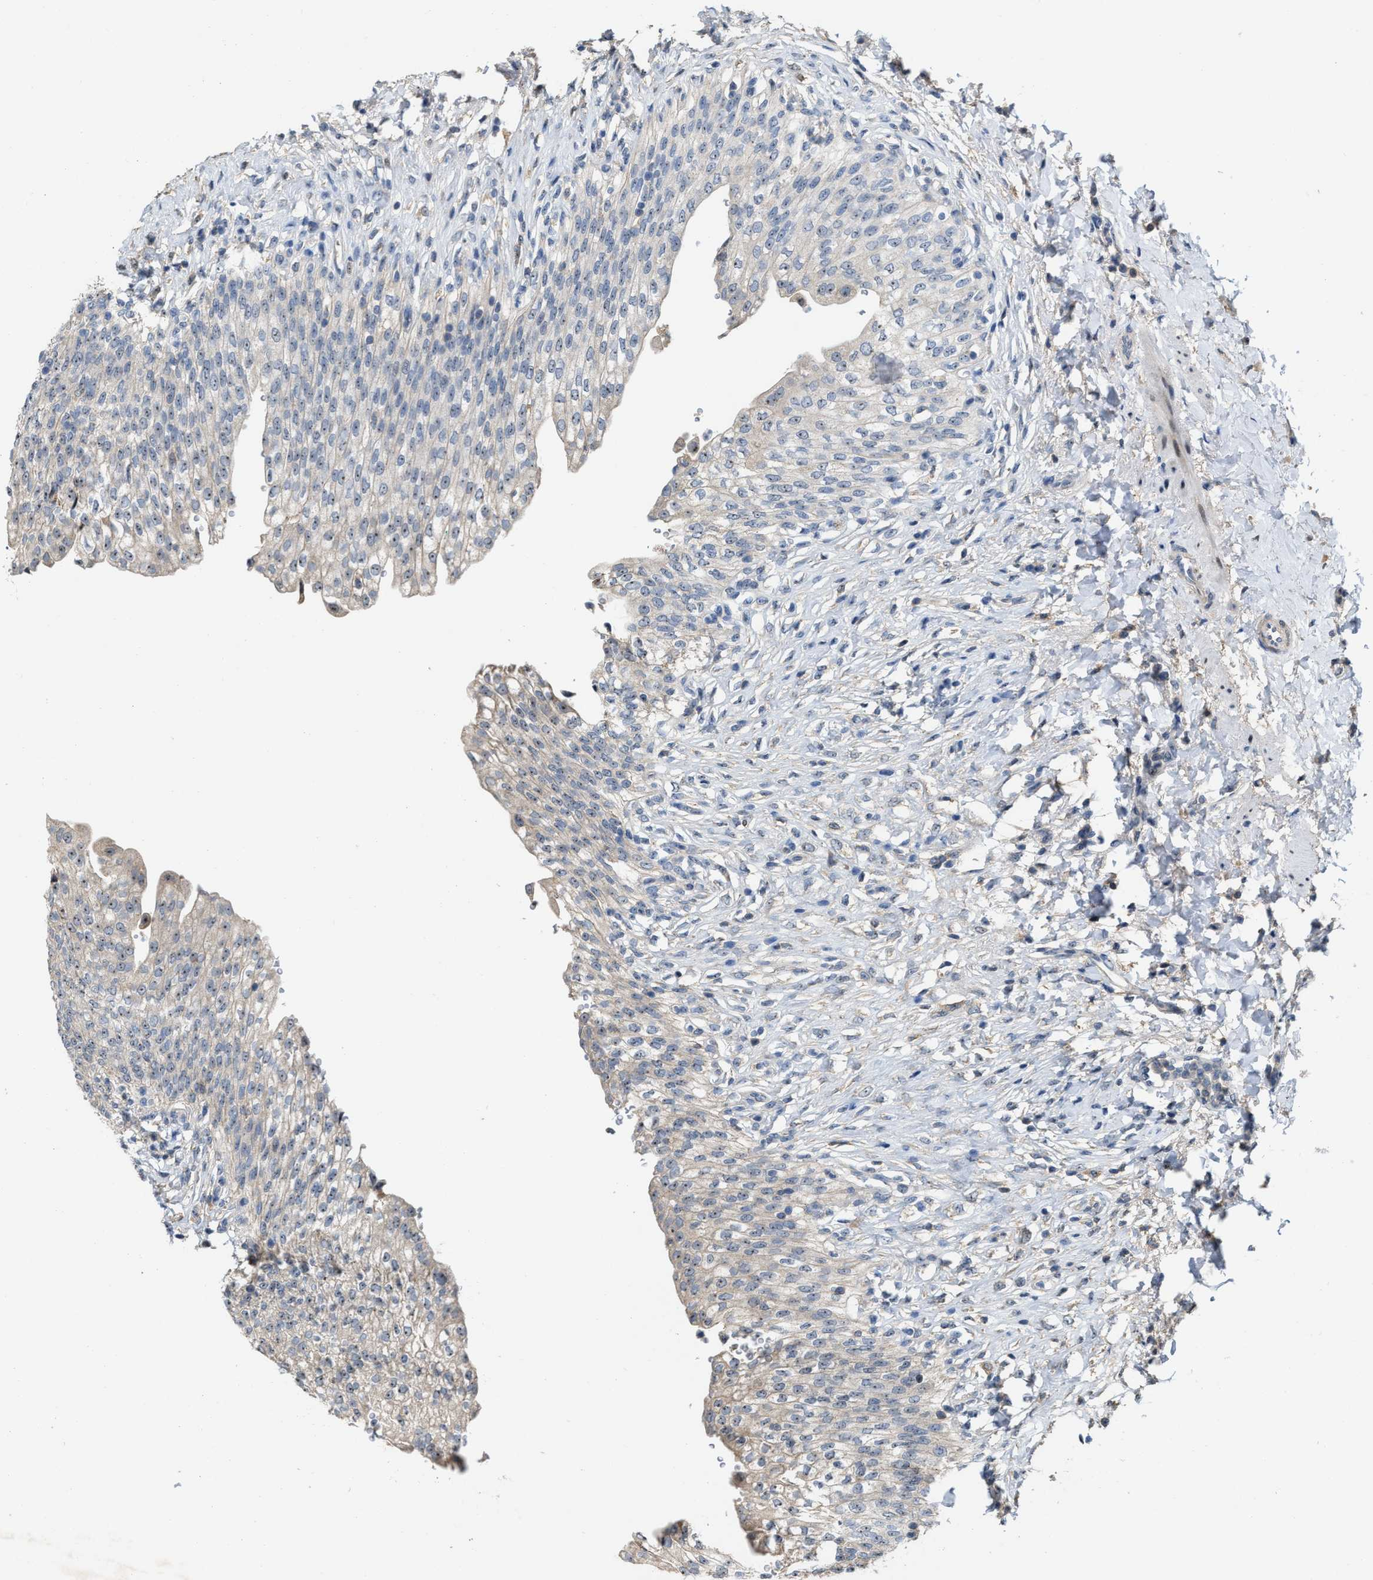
{"staining": {"intensity": "moderate", "quantity": "<25%", "location": "nuclear"}, "tissue": "urinary bladder", "cell_type": "Urothelial cells", "image_type": "normal", "snomed": [{"axis": "morphology", "description": "Urothelial carcinoma, High grade"}, {"axis": "topography", "description": "Urinary bladder"}], "caption": "DAB (3,3'-diaminobenzidine) immunohistochemical staining of normal urinary bladder shows moderate nuclear protein positivity in about <25% of urothelial cells.", "gene": "ZNF783", "patient": {"sex": "male", "age": 46}}